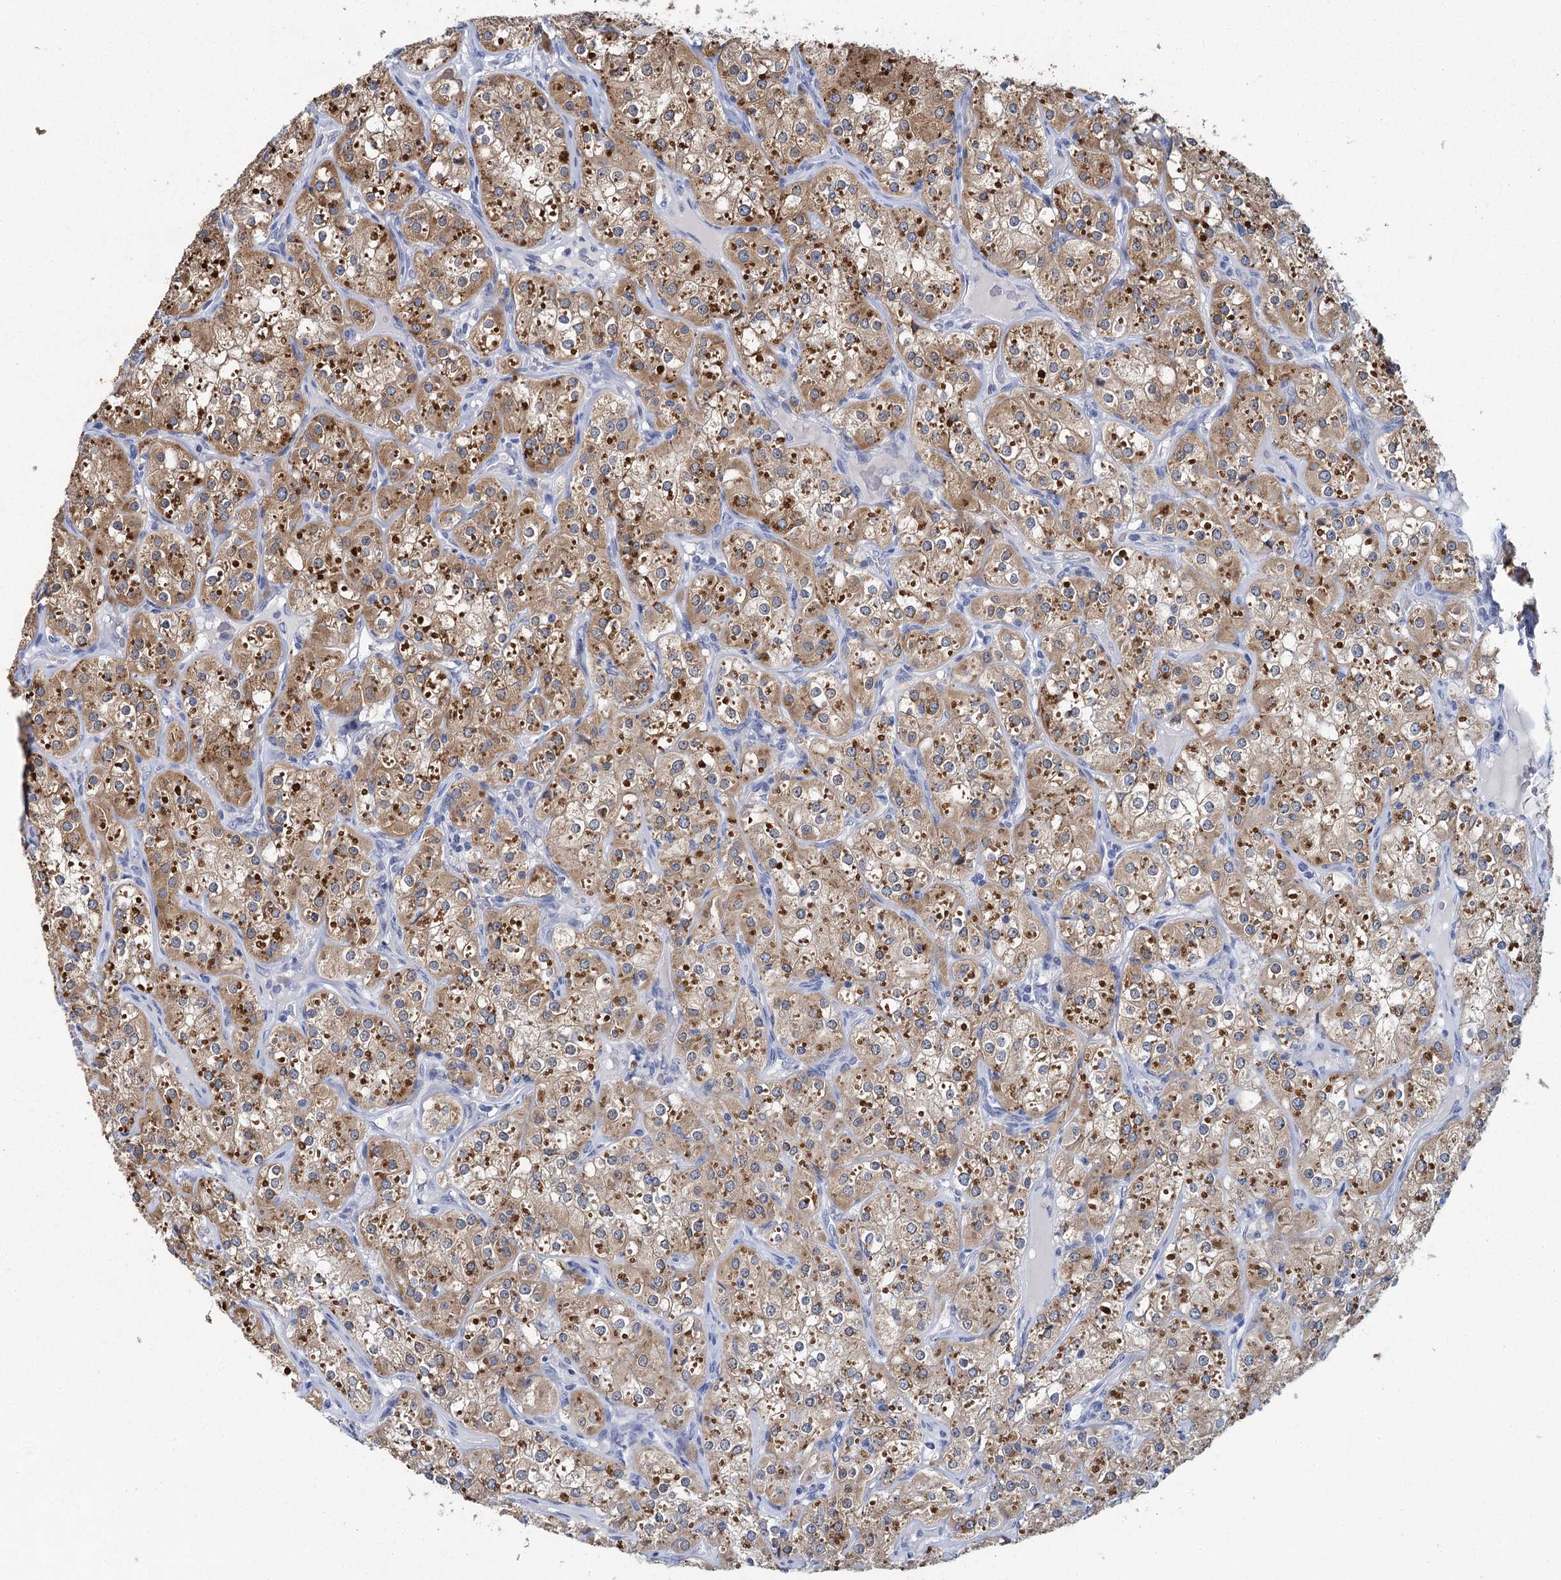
{"staining": {"intensity": "moderate", "quantity": ">75%", "location": "cytoplasmic/membranous"}, "tissue": "renal cancer", "cell_type": "Tumor cells", "image_type": "cancer", "snomed": [{"axis": "morphology", "description": "Adenocarcinoma, NOS"}, {"axis": "topography", "description": "Kidney"}], "caption": "DAB immunohistochemical staining of adenocarcinoma (renal) displays moderate cytoplasmic/membranous protein positivity in about >75% of tumor cells.", "gene": "METTL7B", "patient": {"sex": "male", "age": 77}}